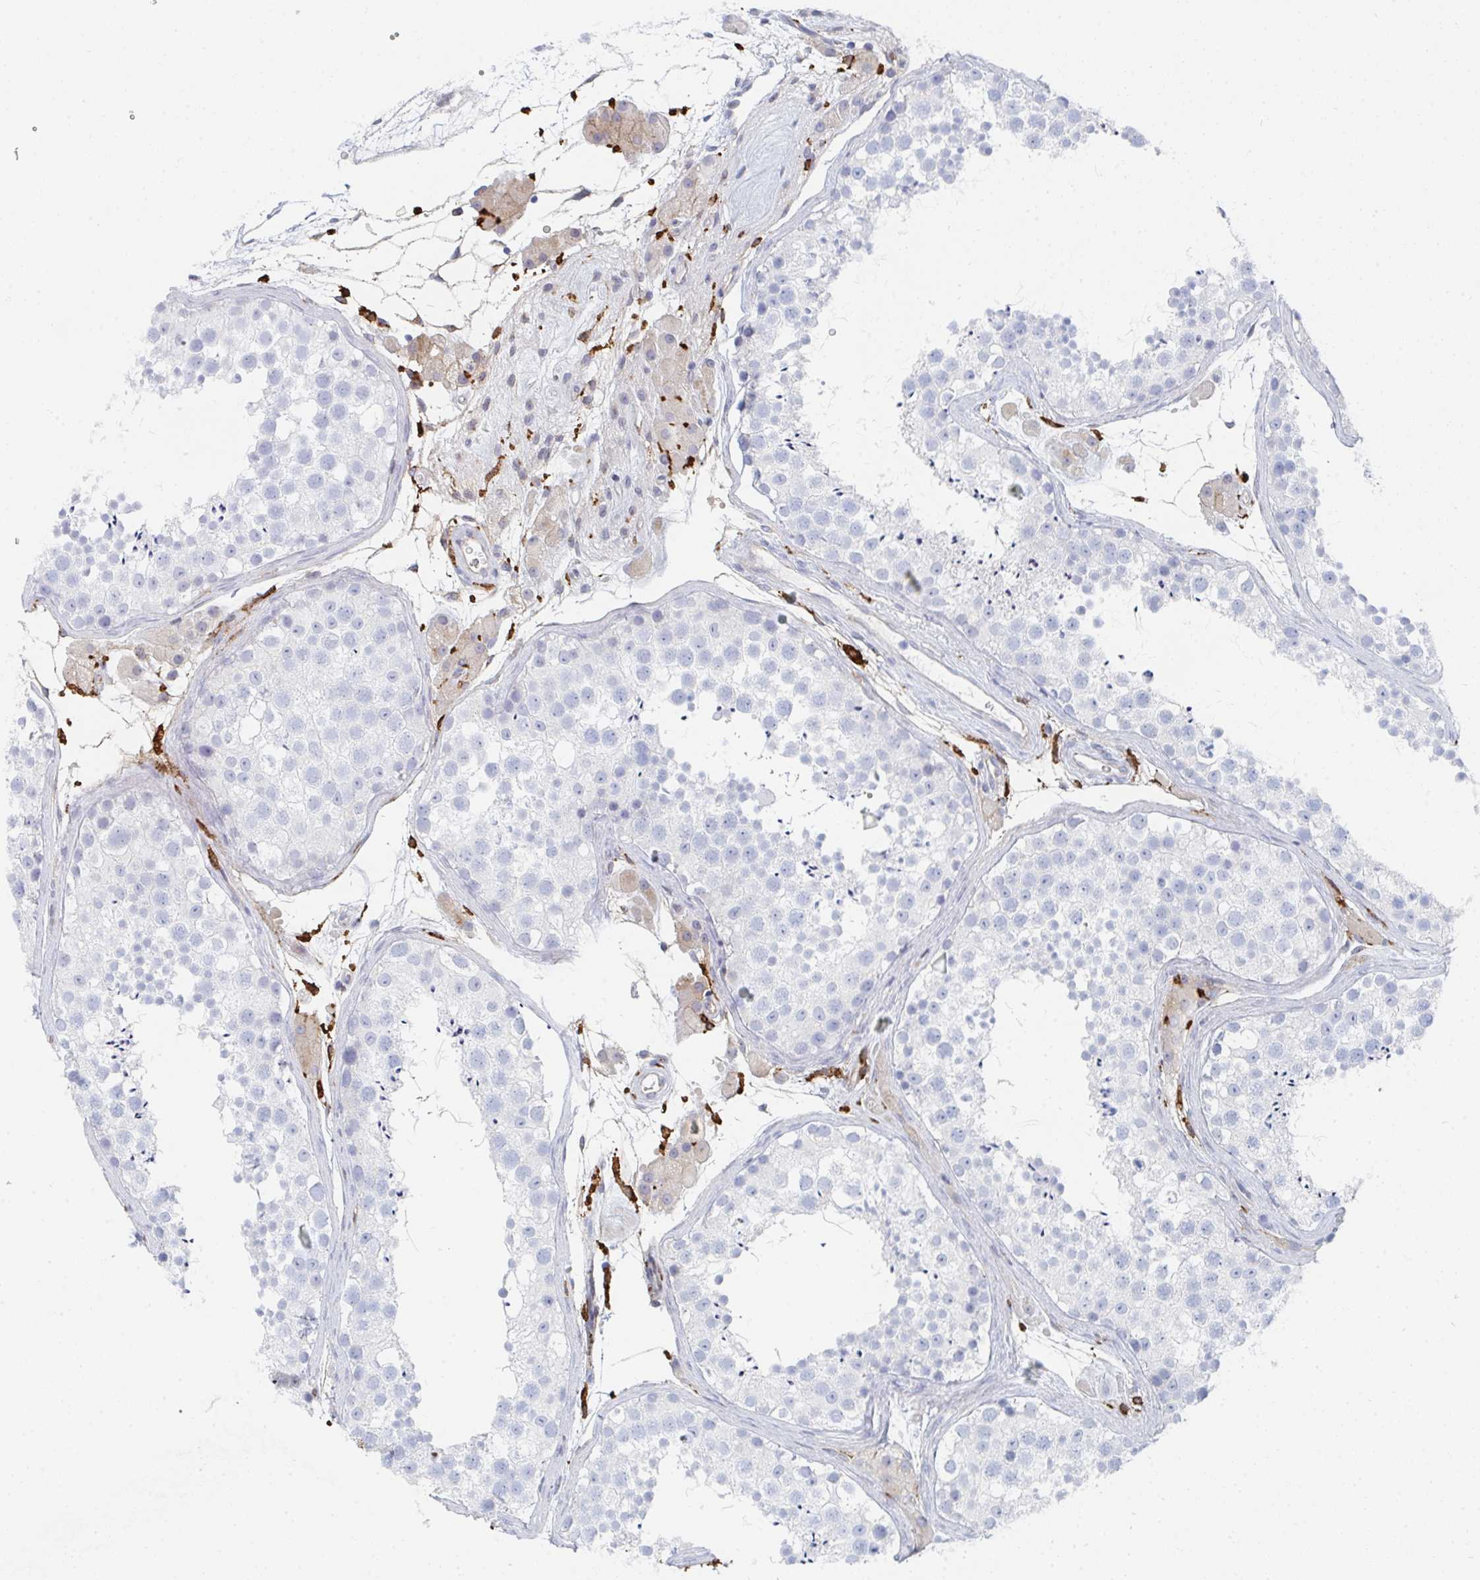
{"staining": {"intensity": "negative", "quantity": "none", "location": "none"}, "tissue": "testis", "cell_type": "Cells in seminiferous ducts", "image_type": "normal", "snomed": [{"axis": "morphology", "description": "Normal tissue, NOS"}, {"axis": "topography", "description": "Testis"}], "caption": "Cells in seminiferous ducts show no significant protein staining in normal testis.", "gene": "DAB2", "patient": {"sex": "male", "age": 41}}